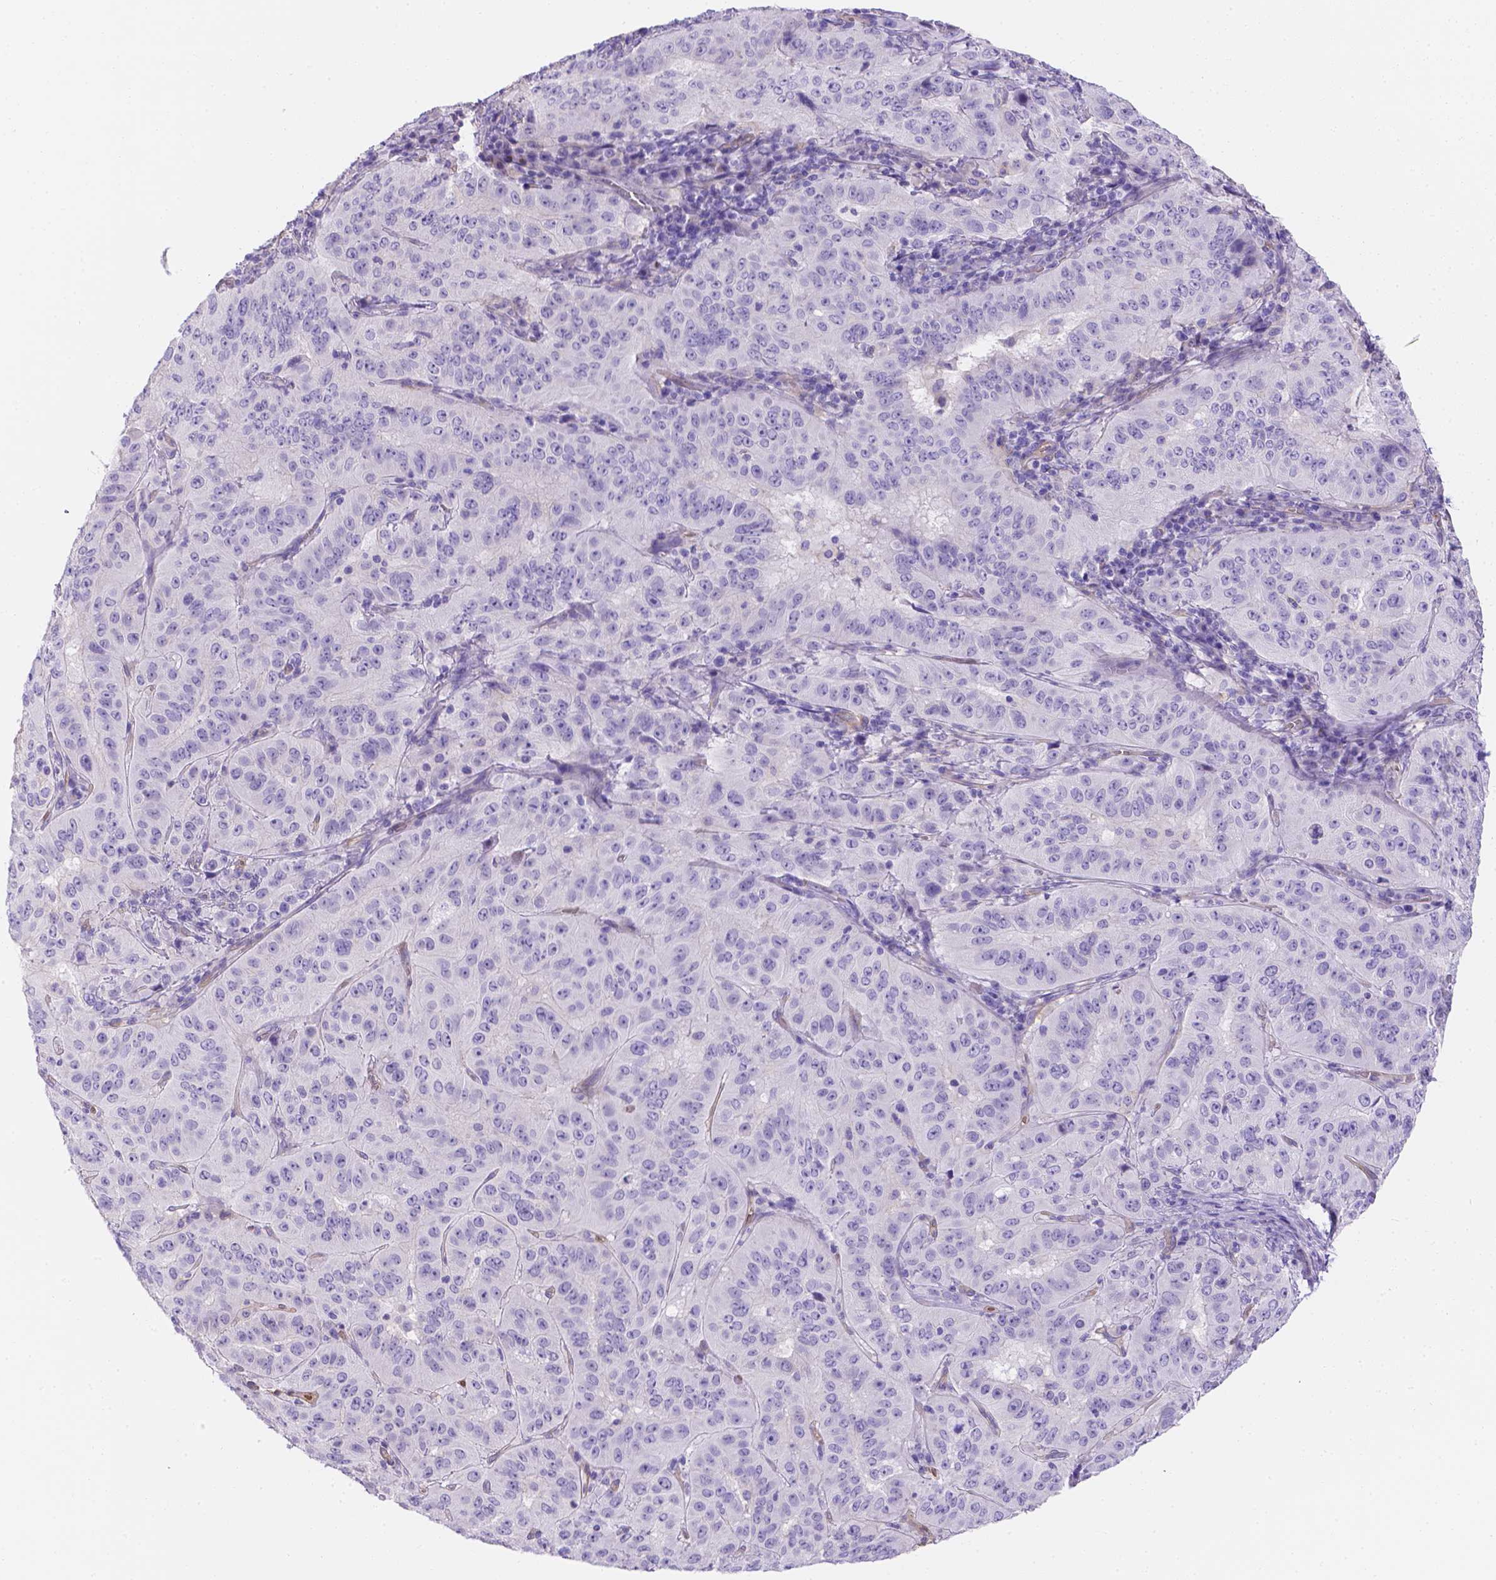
{"staining": {"intensity": "negative", "quantity": "none", "location": "none"}, "tissue": "pancreatic cancer", "cell_type": "Tumor cells", "image_type": "cancer", "snomed": [{"axis": "morphology", "description": "Adenocarcinoma, NOS"}, {"axis": "topography", "description": "Pancreas"}], "caption": "Immunohistochemistry (IHC) of pancreatic adenocarcinoma shows no positivity in tumor cells.", "gene": "SLC40A1", "patient": {"sex": "male", "age": 63}}